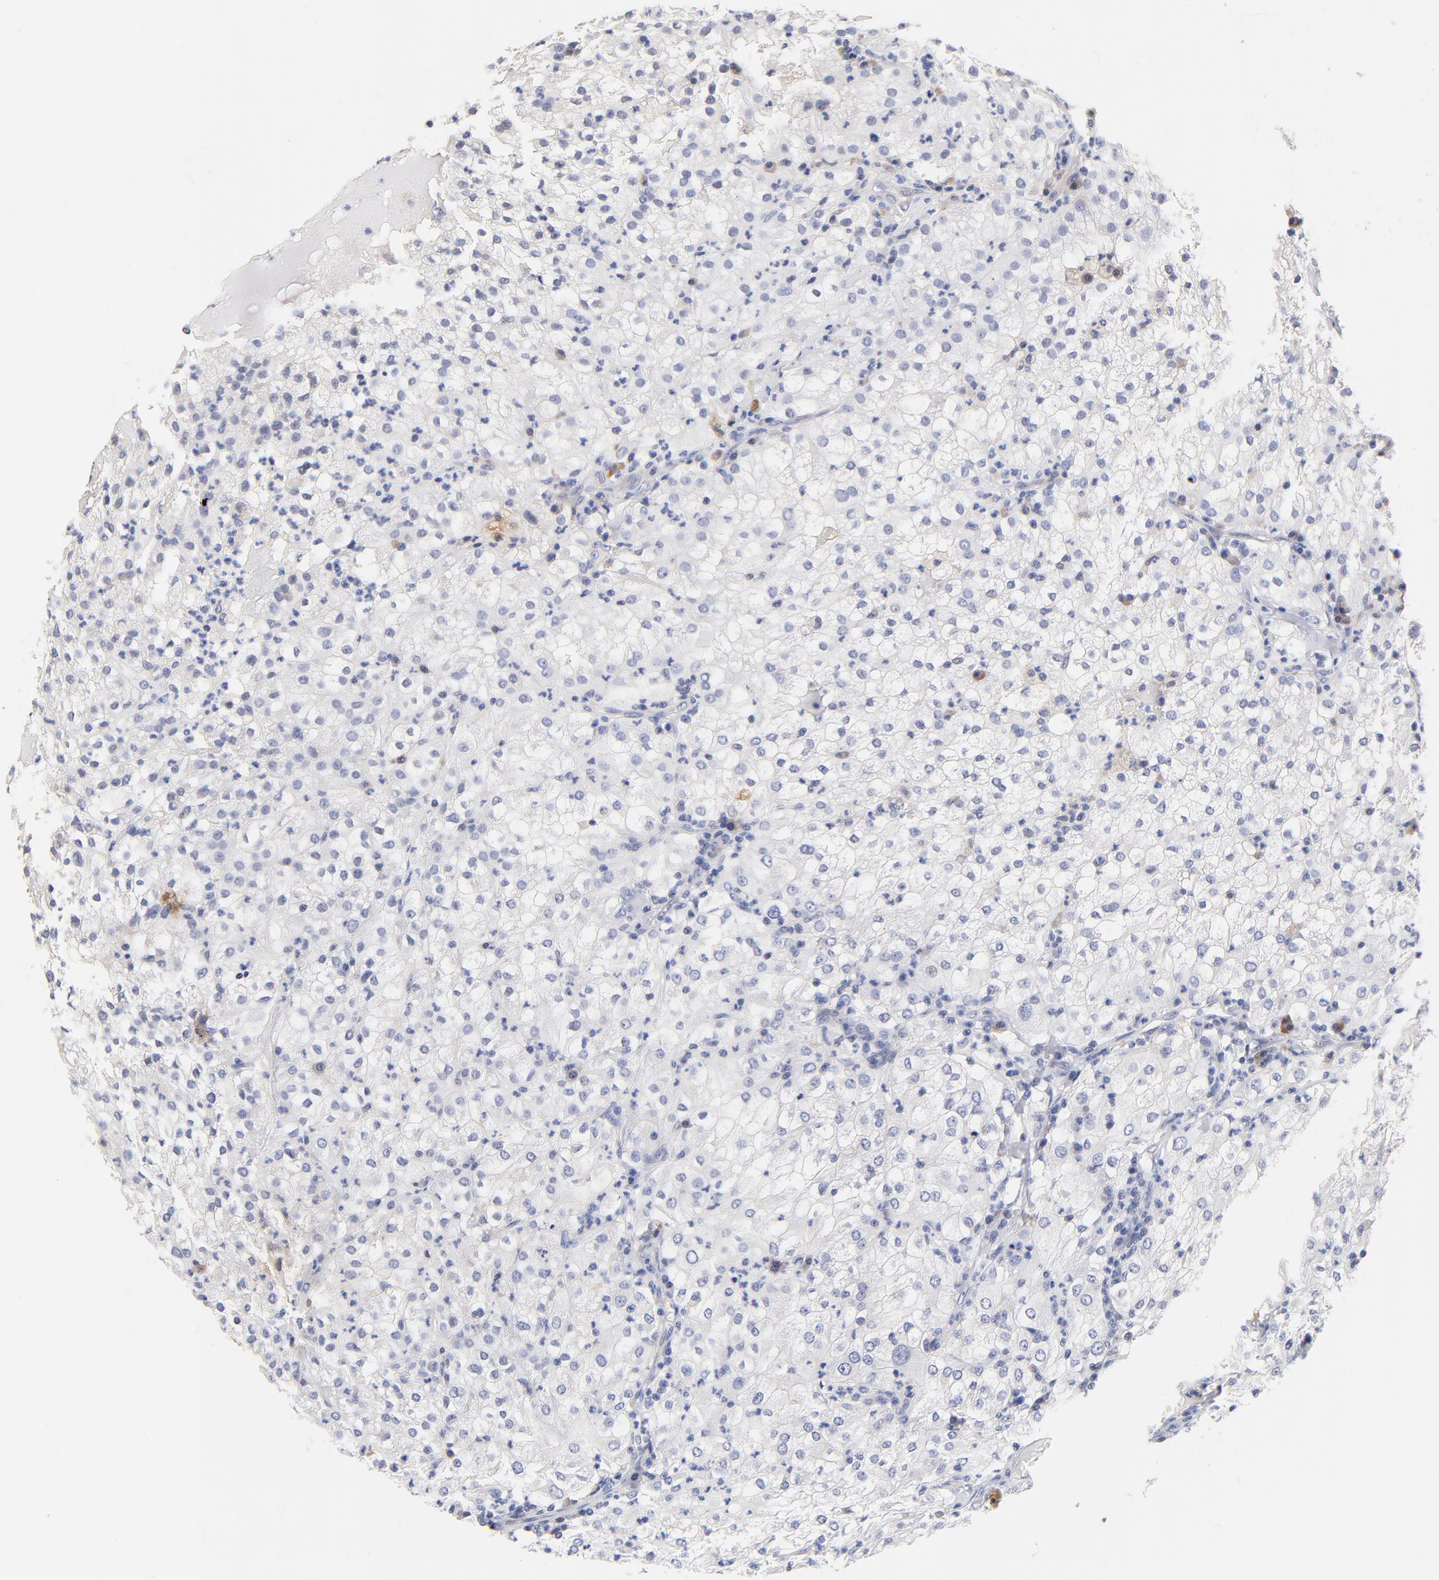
{"staining": {"intensity": "negative", "quantity": "none", "location": "none"}, "tissue": "renal cancer", "cell_type": "Tumor cells", "image_type": "cancer", "snomed": [{"axis": "morphology", "description": "Adenocarcinoma, NOS"}, {"axis": "topography", "description": "Kidney"}], "caption": "Immunohistochemistry (IHC) image of neoplastic tissue: human renal adenocarcinoma stained with DAB displays no significant protein expression in tumor cells.", "gene": "TWNK", "patient": {"sex": "male", "age": 59}}